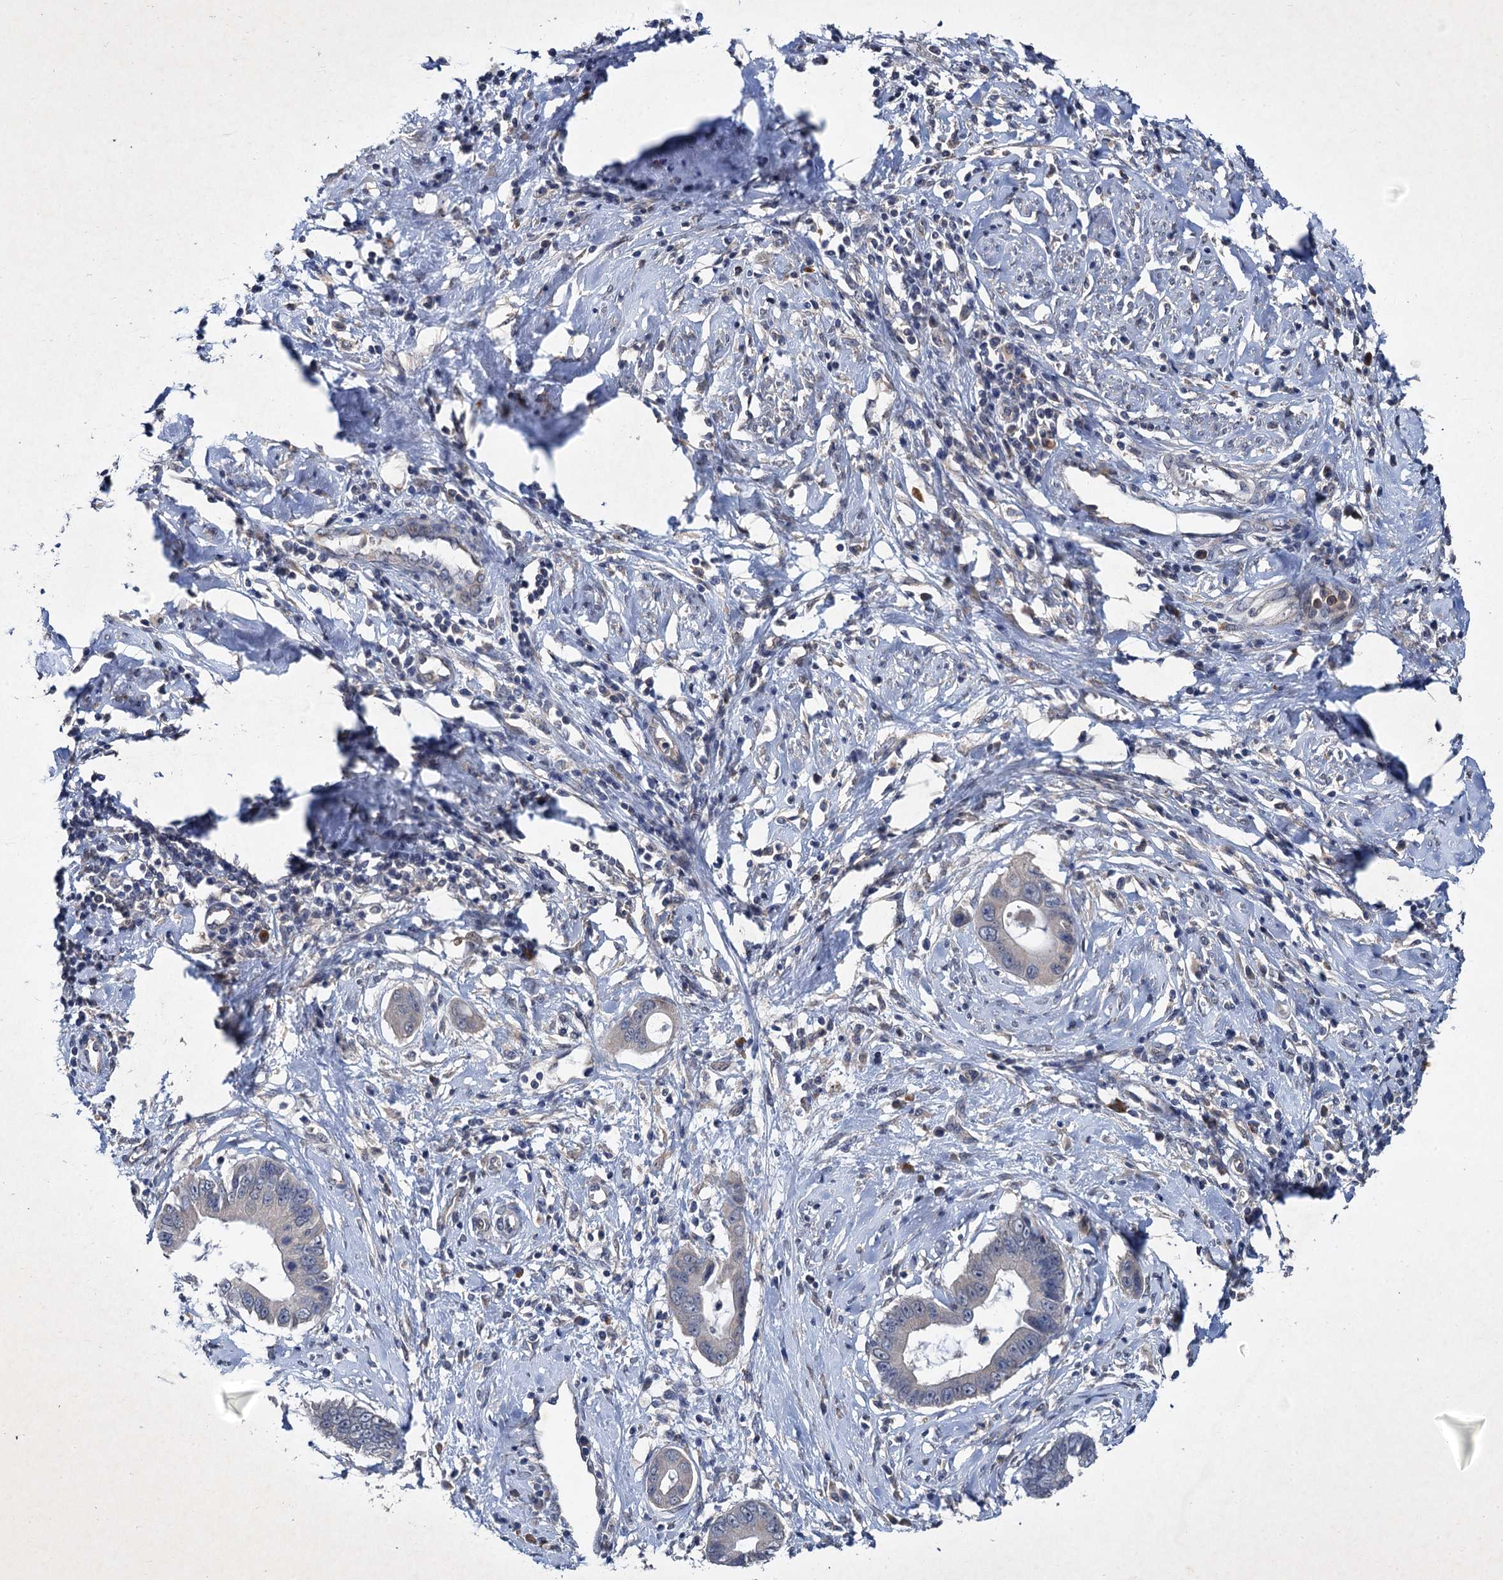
{"staining": {"intensity": "weak", "quantity": "<25%", "location": "cytoplasmic/membranous,nuclear"}, "tissue": "cervical cancer", "cell_type": "Tumor cells", "image_type": "cancer", "snomed": [{"axis": "morphology", "description": "Adenocarcinoma, NOS"}, {"axis": "topography", "description": "Cervix"}], "caption": "An IHC image of cervical cancer is shown. There is no staining in tumor cells of cervical cancer.", "gene": "TMEM39B", "patient": {"sex": "female", "age": 44}}